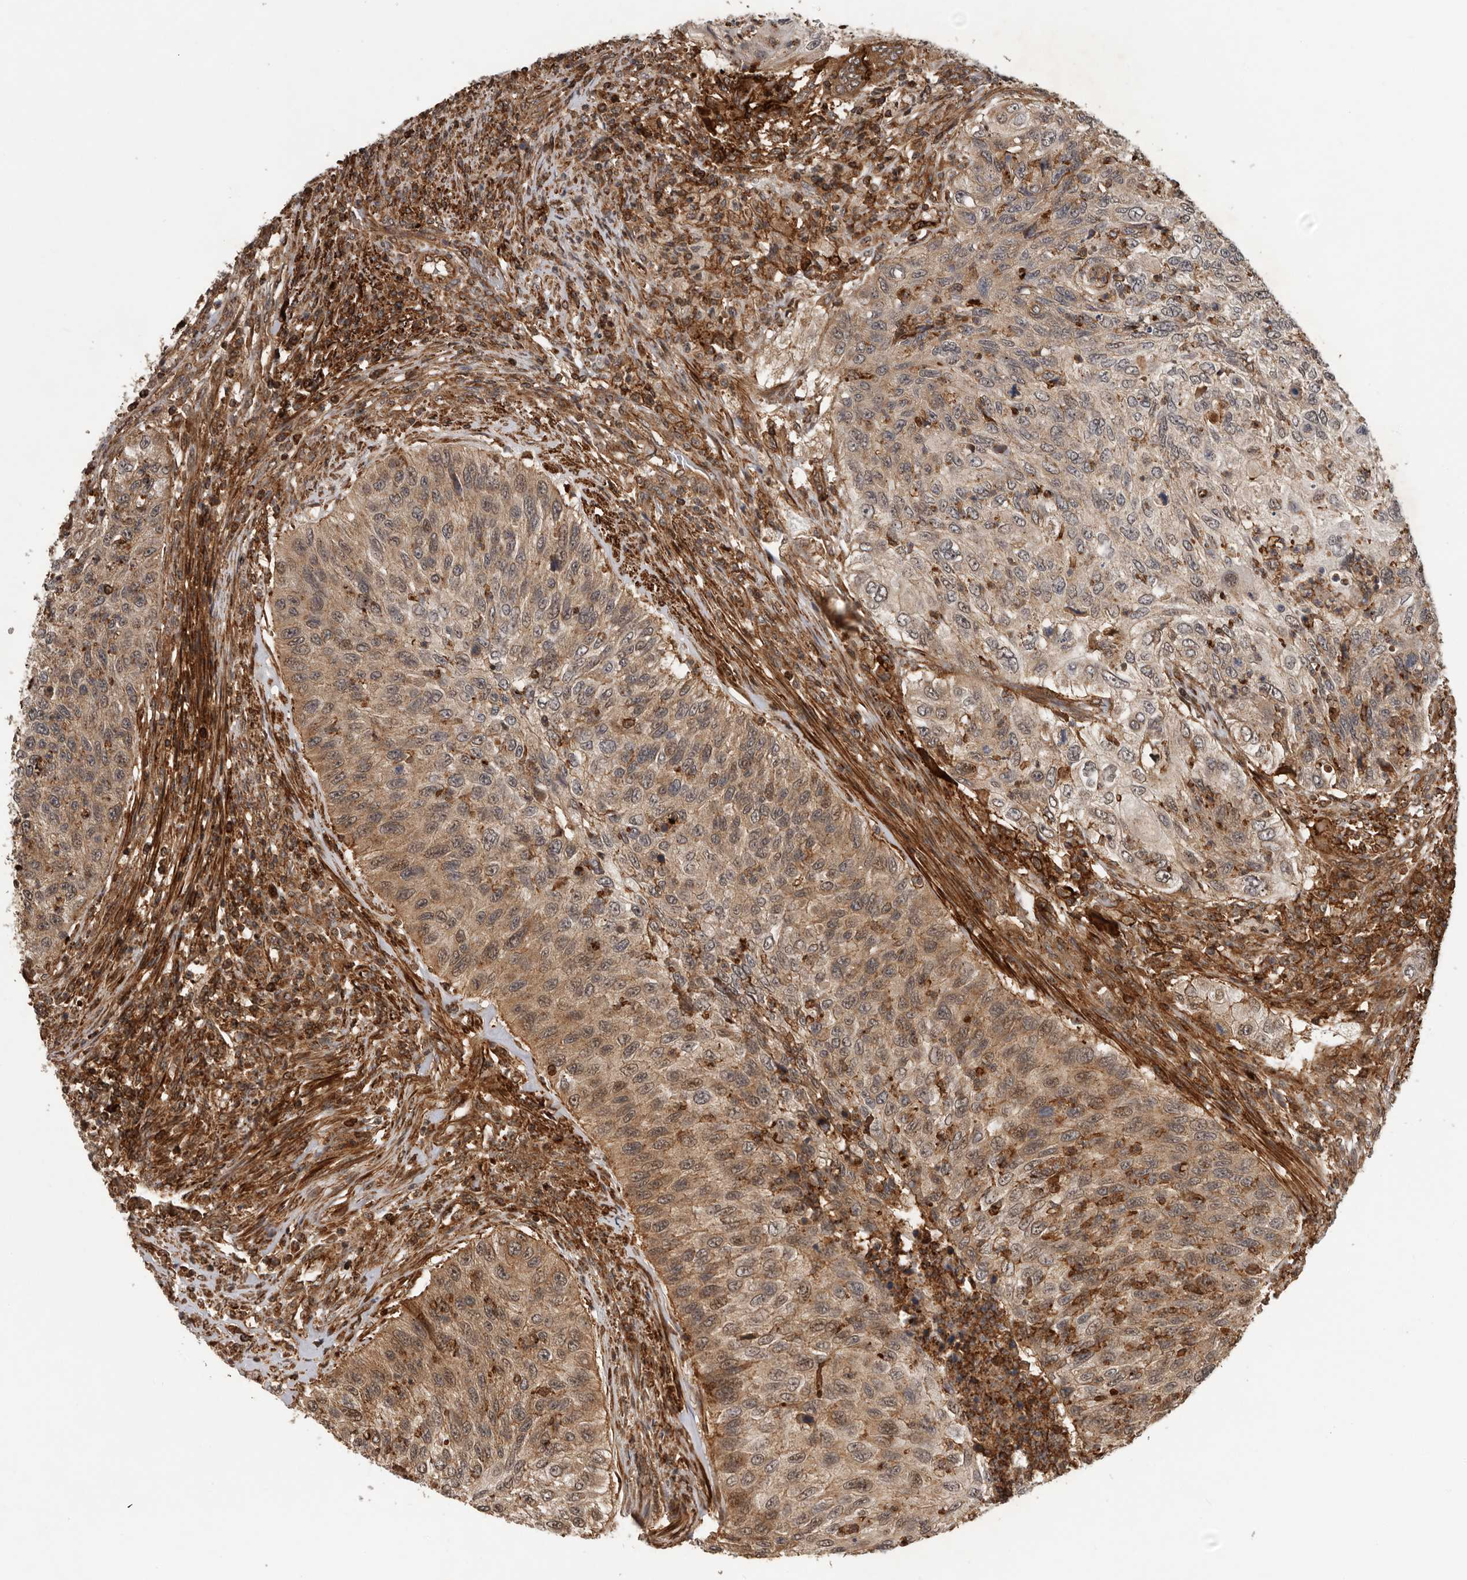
{"staining": {"intensity": "moderate", "quantity": ">75%", "location": "cytoplasmic/membranous"}, "tissue": "urothelial cancer", "cell_type": "Tumor cells", "image_type": "cancer", "snomed": [{"axis": "morphology", "description": "Urothelial carcinoma, High grade"}, {"axis": "topography", "description": "Urinary bladder"}], "caption": "Brown immunohistochemical staining in urothelial cancer displays moderate cytoplasmic/membranous positivity in approximately >75% of tumor cells.", "gene": "RNF157", "patient": {"sex": "female", "age": 60}}